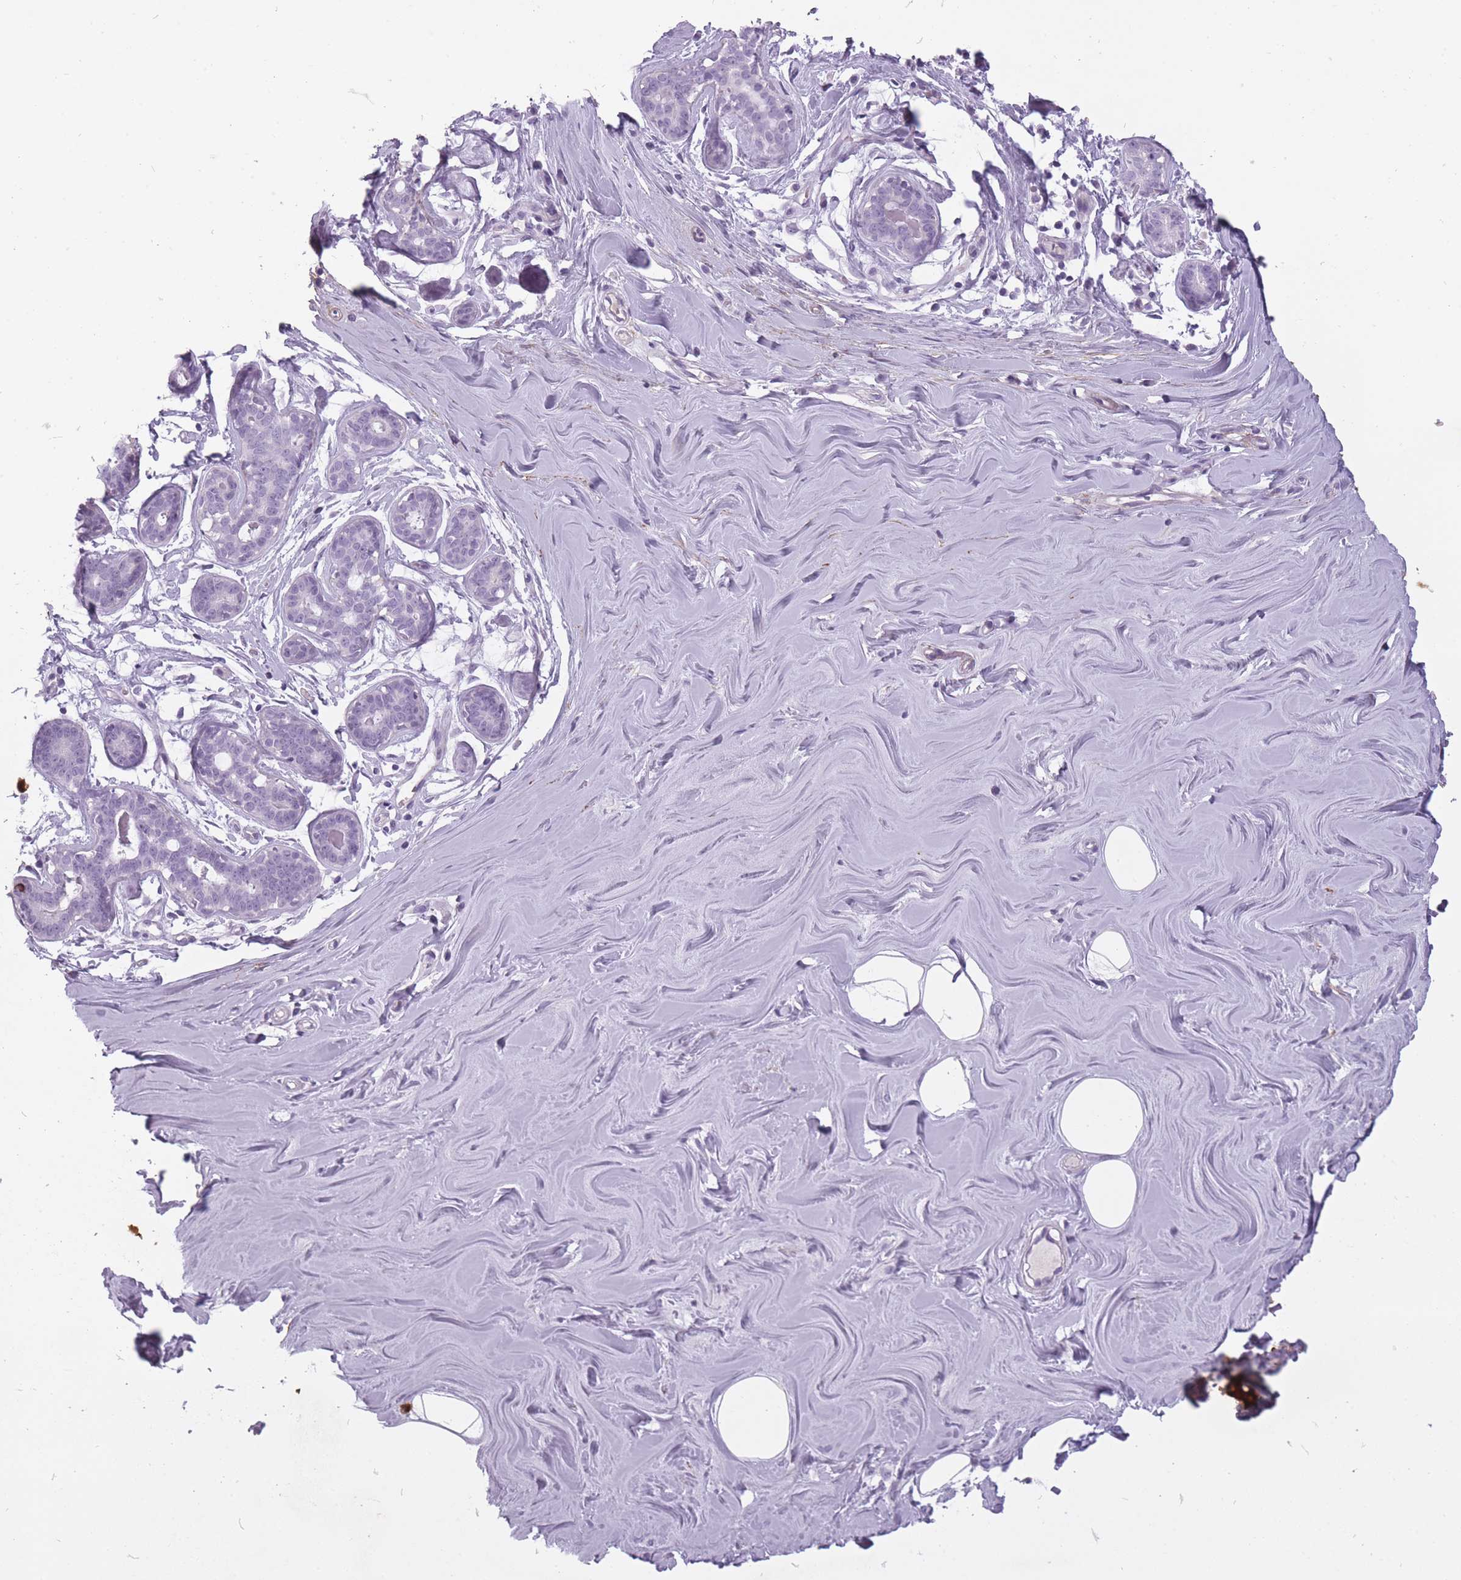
{"staining": {"intensity": "negative", "quantity": "none", "location": "none"}, "tissue": "breast", "cell_type": "Adipocytes", "image_type": "normal", "snomed": [{"axis": "morphology", "description": "Normal tissue, NOS"}, {"axis": "topography", "description": "Breast"}], "caption": "Photomicrograph shows no protein staining in adipocytes of benign breast. (Stains: DAB (3,3'-diaminobenzidine) immunohistochemistry (IHC) with hematoxylin counter stain, Microscopy: brightfield microscopy at high magnification).", "gene": "RFX4", "patient": {"sex": "female", "age": 25}}